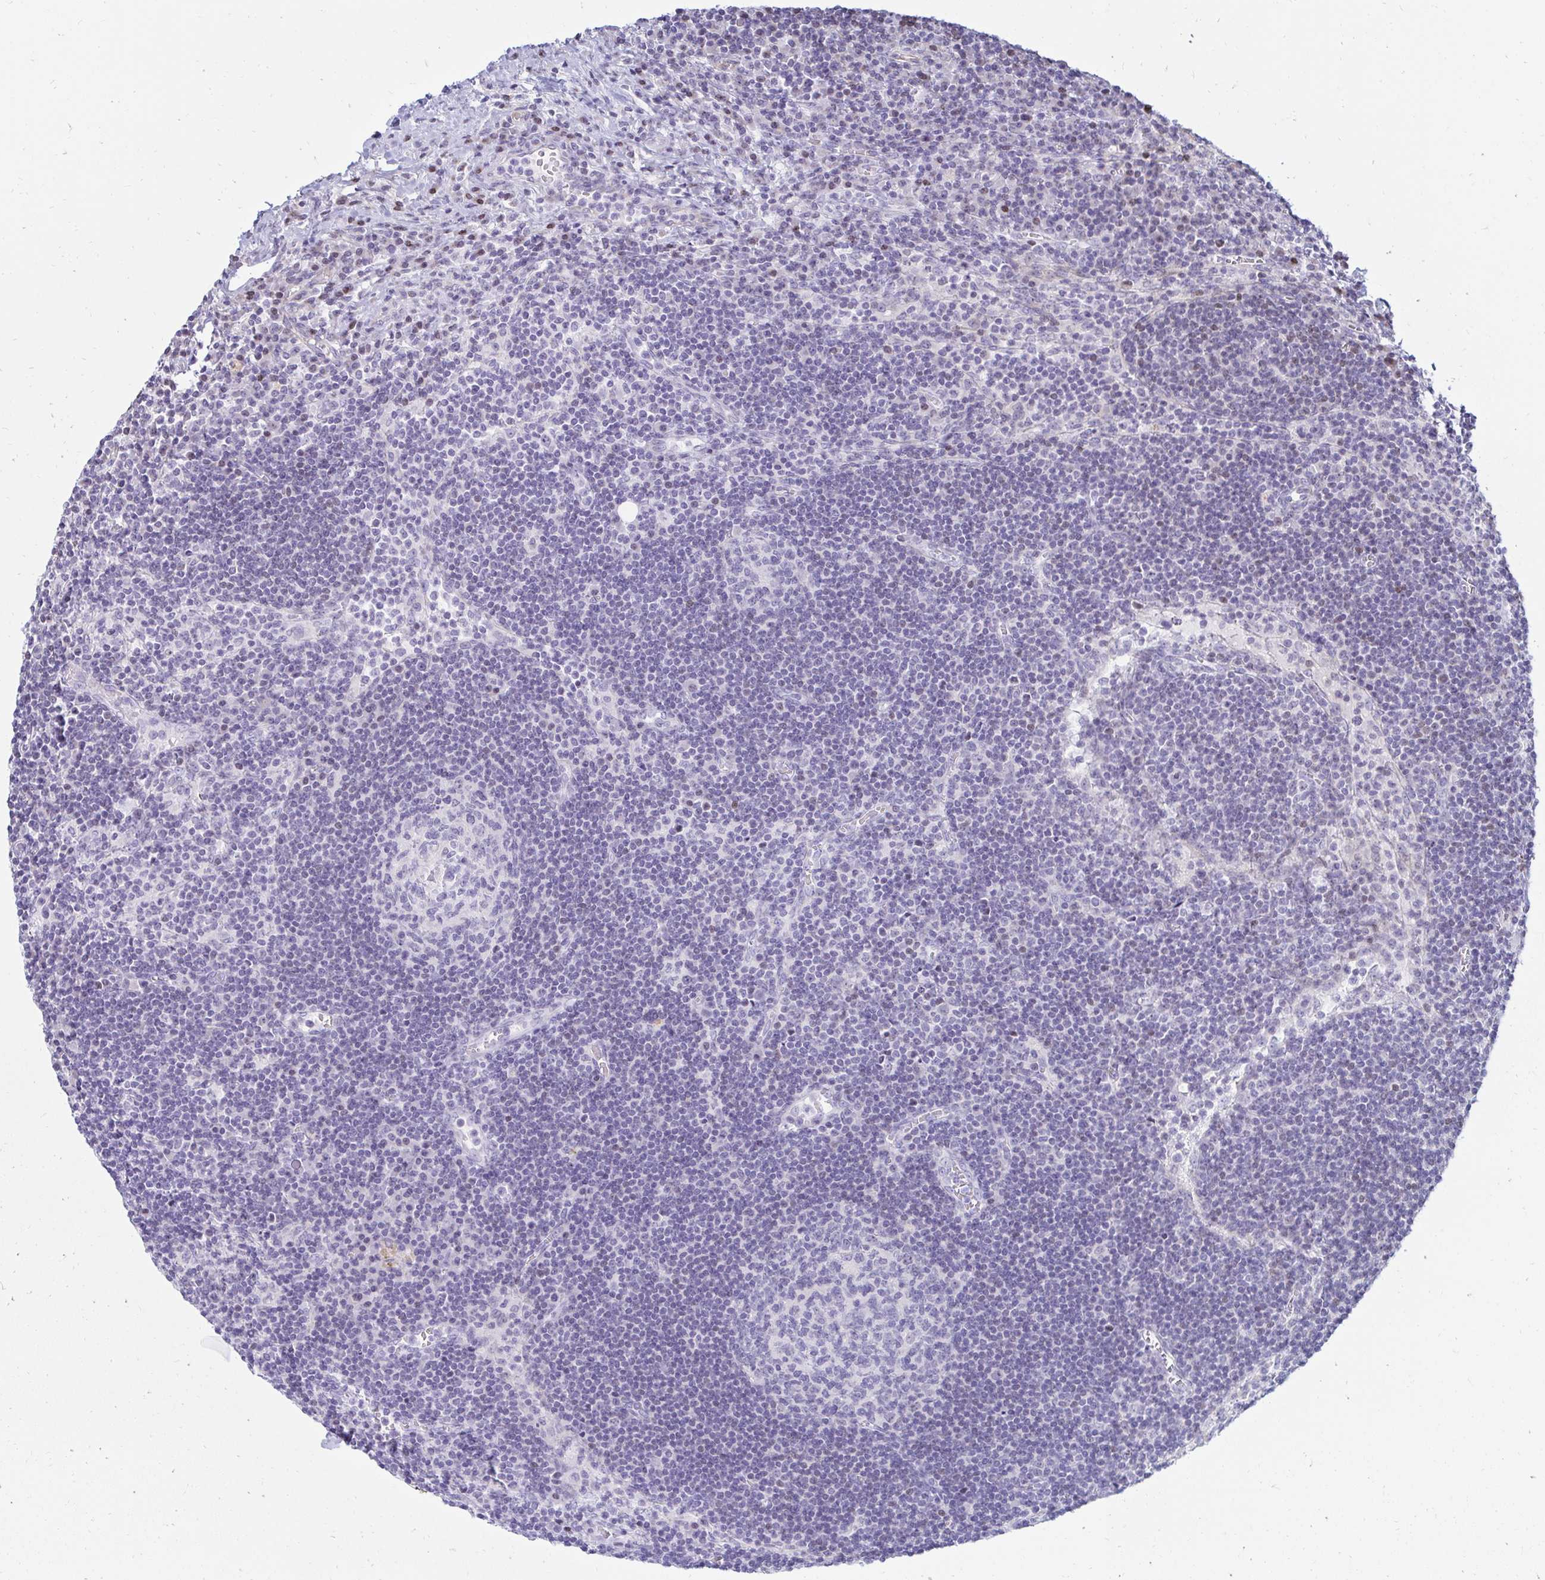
{"staining": {"intensity": "negative", "quantity": "none", "location": "none"}, "tissue": "lymph node", "cell_type": "Germinal center cells", "image_type": "normal", "snomed": [{"axis": "morphology", "description": "Normal tissue, NOS"}, {"axis": "topography", "description": "Lymph node"}], "caption": "This is a photomicrograph of immunohistochemistry staining of unremarkable lymph node, which shows no staining in germinal center cells.", "gene": "CAPSL", "patient": {"sex": "male", "age": 67}}